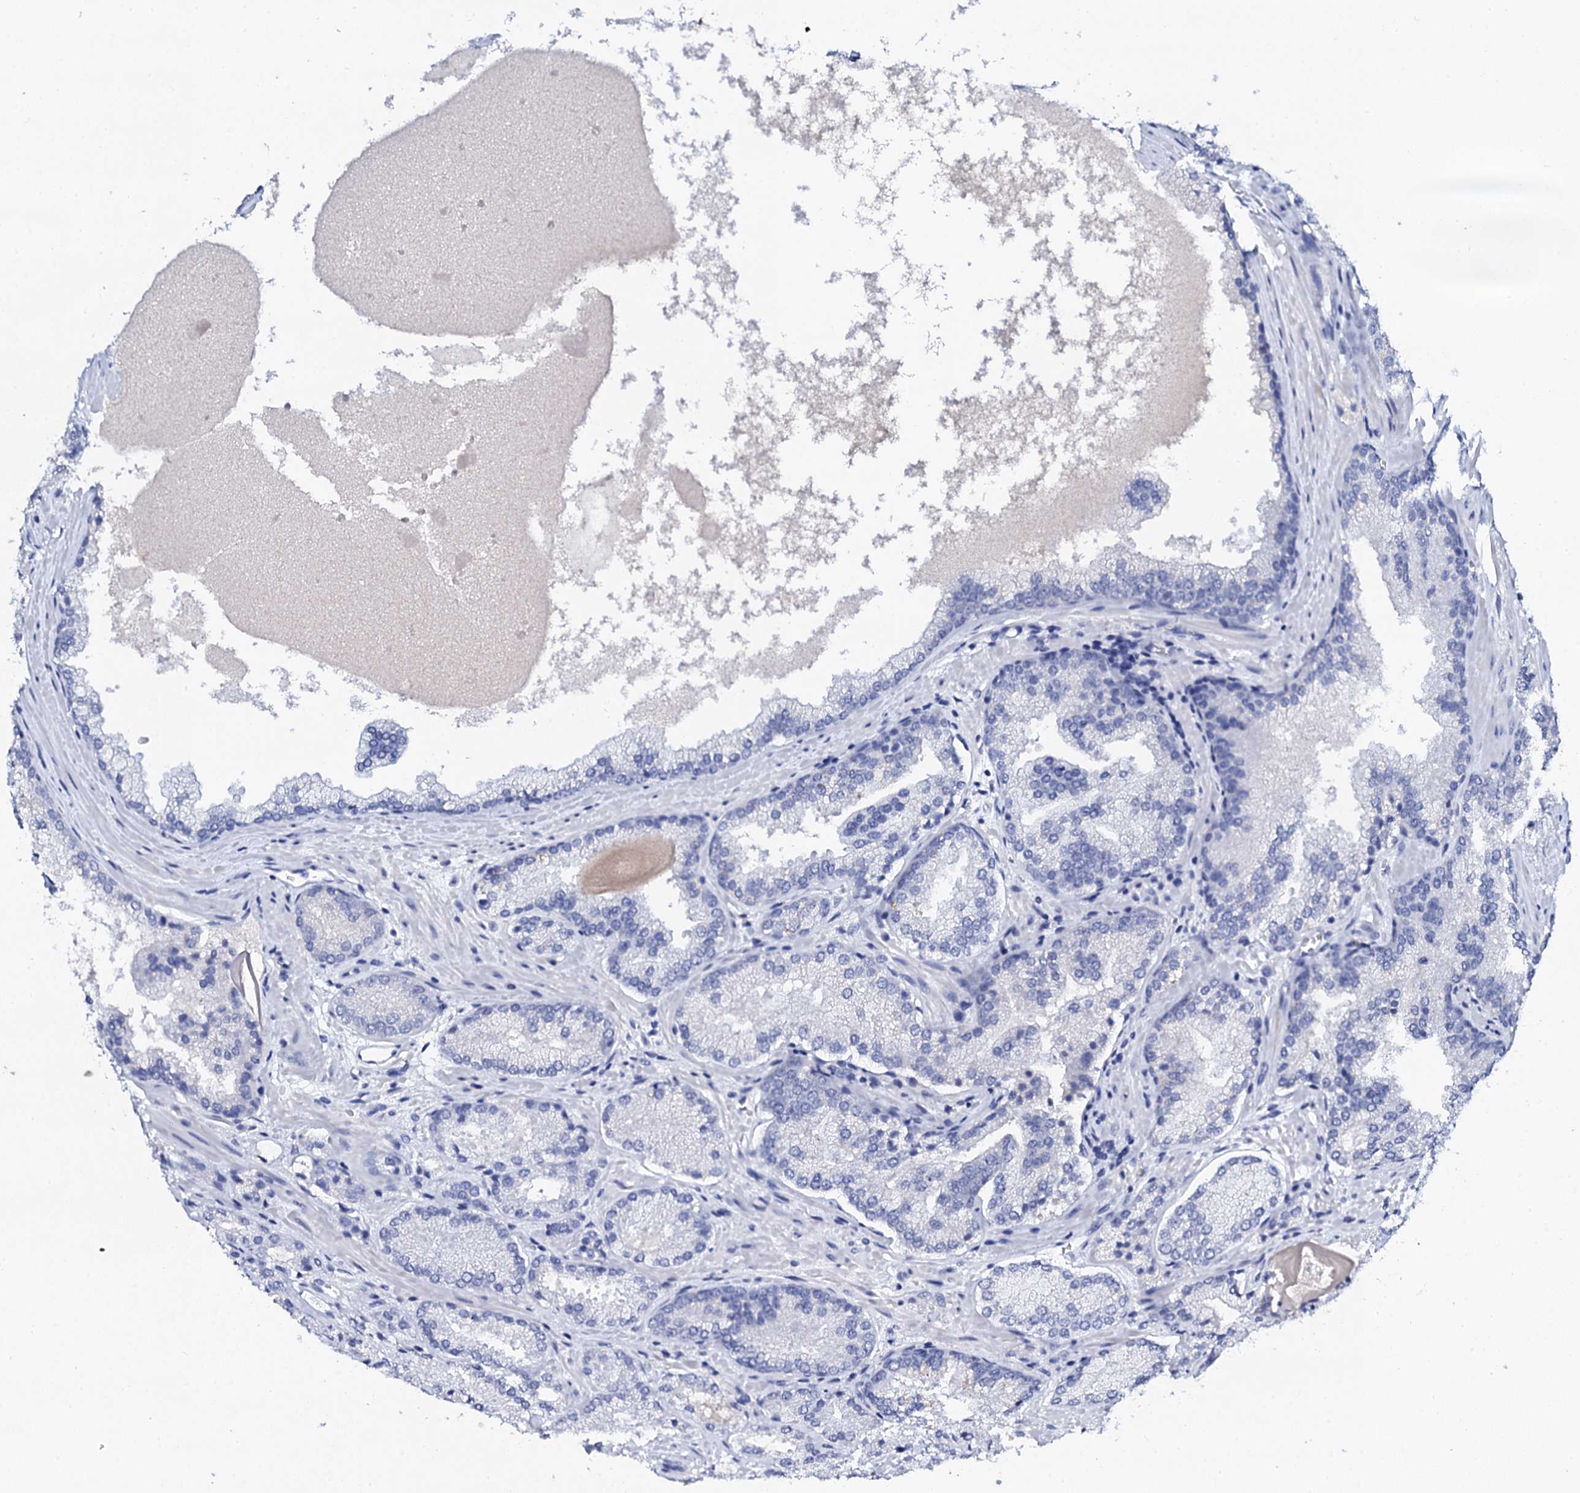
{"staining": {"intensity": "negative", "quantity": "none", "location": "none"}, "tissue": "prostate cancer", "cell_type": "Tumor cells", "image_type": "cancer", "snomed": [{"axis": "morphology", "description": "Adenocarcinoma, Low grade"}, {"axis": "topography", "description": "Prostate"}], "caption": "This is a image of immunohistochemistry (IHC) staining of prostate low-grade adenocarcinoma, which shows no staining in tumor cells.", "gene": "FBXL16", "patient": {"sex": "male", "age": 74}}